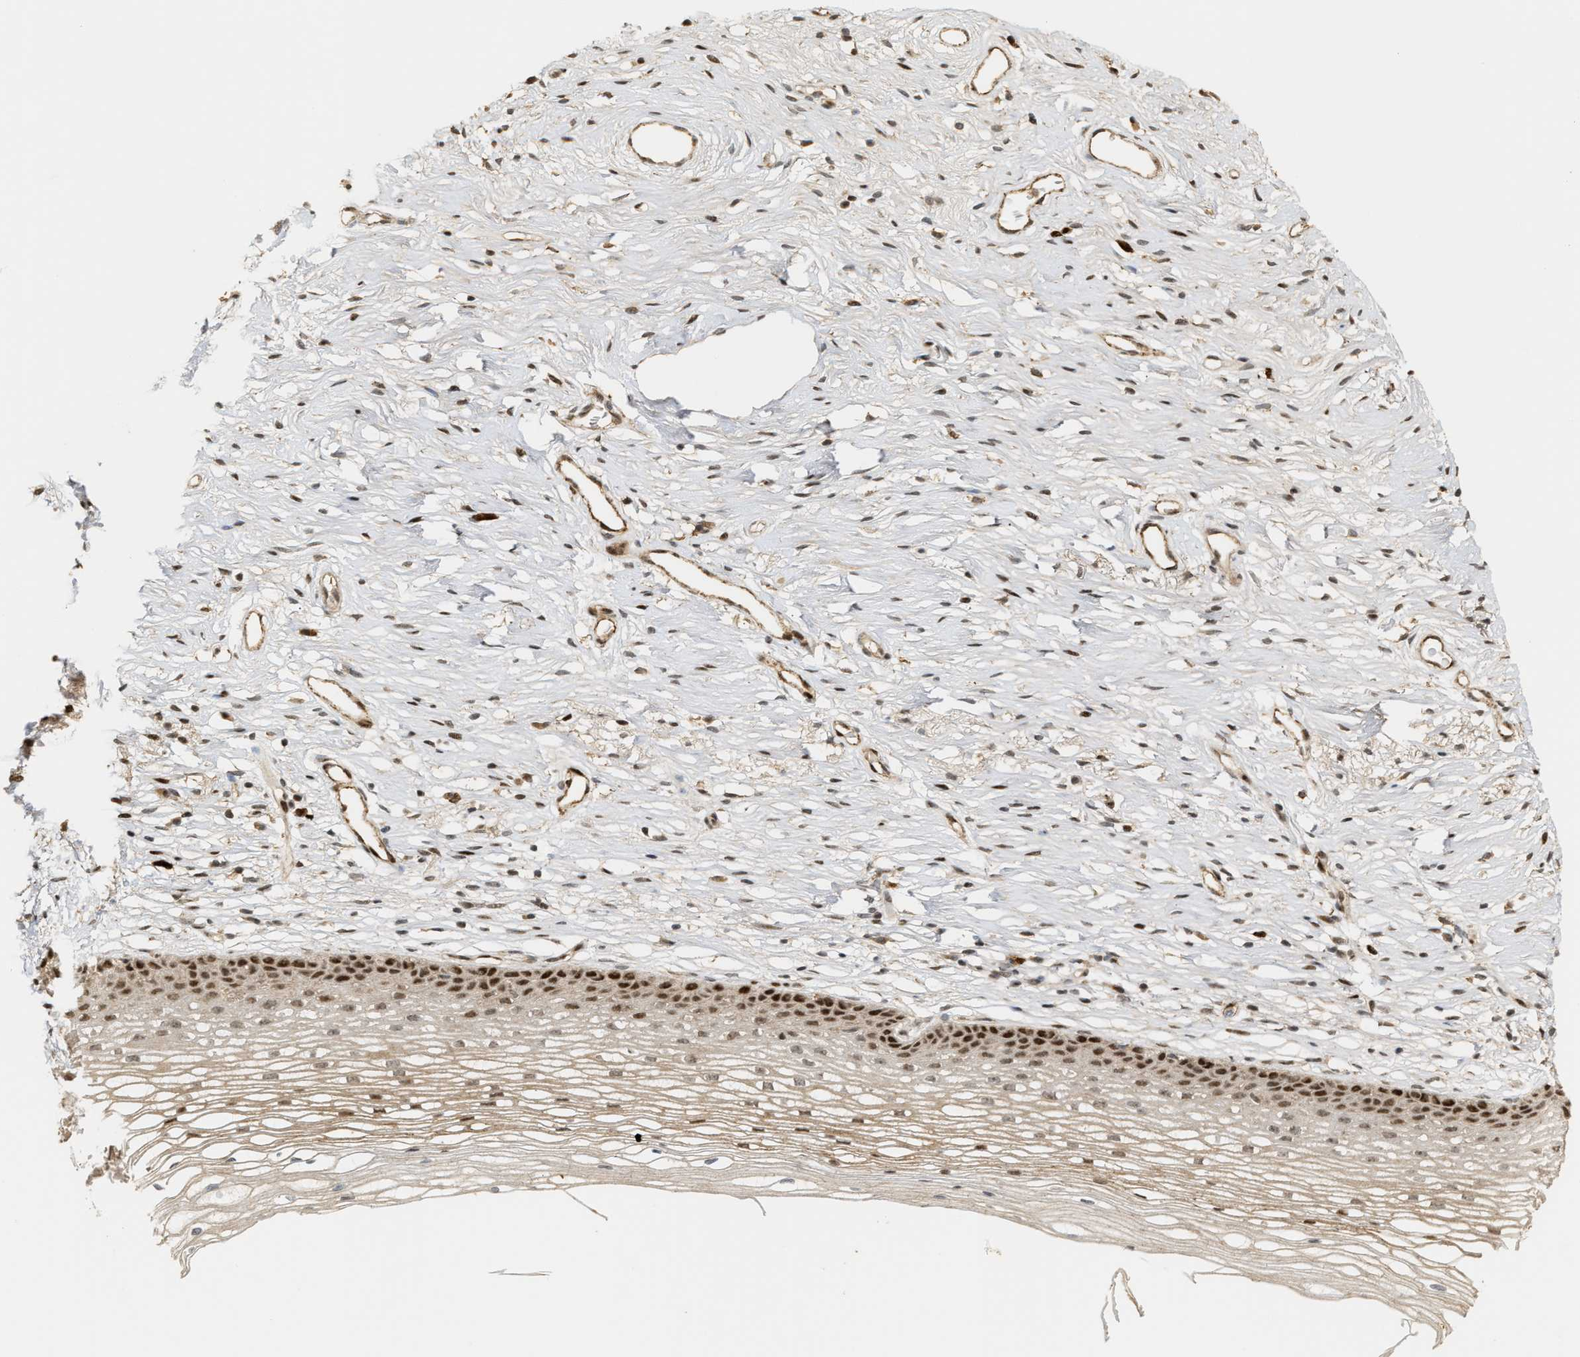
{"staining": {"intensity": "weak", "quantity": ">75%", "location": "cytoplasmic/membranous"}, "tissue": "cervix", "cell_type": "Glandular cells", "image_type": "normal", "snomed": [{"axis": "morphology", "description": "Normal tissue, NOS"}, {"axis": "topography", "description": "Cervix"}], "caption": "The micrograph exhibits a brown stain indicating the presence of a protein in the cytoplasmic/membranous of glandular cells in cervix. Using DAB (3,3'-diaminobenzidine) (brown) and hematoxylin (blue) stains, captured at high magnification using brightfield microscopy.", "gene": "ZFAND5", "patient": {"sex": "female", "age": 77}}